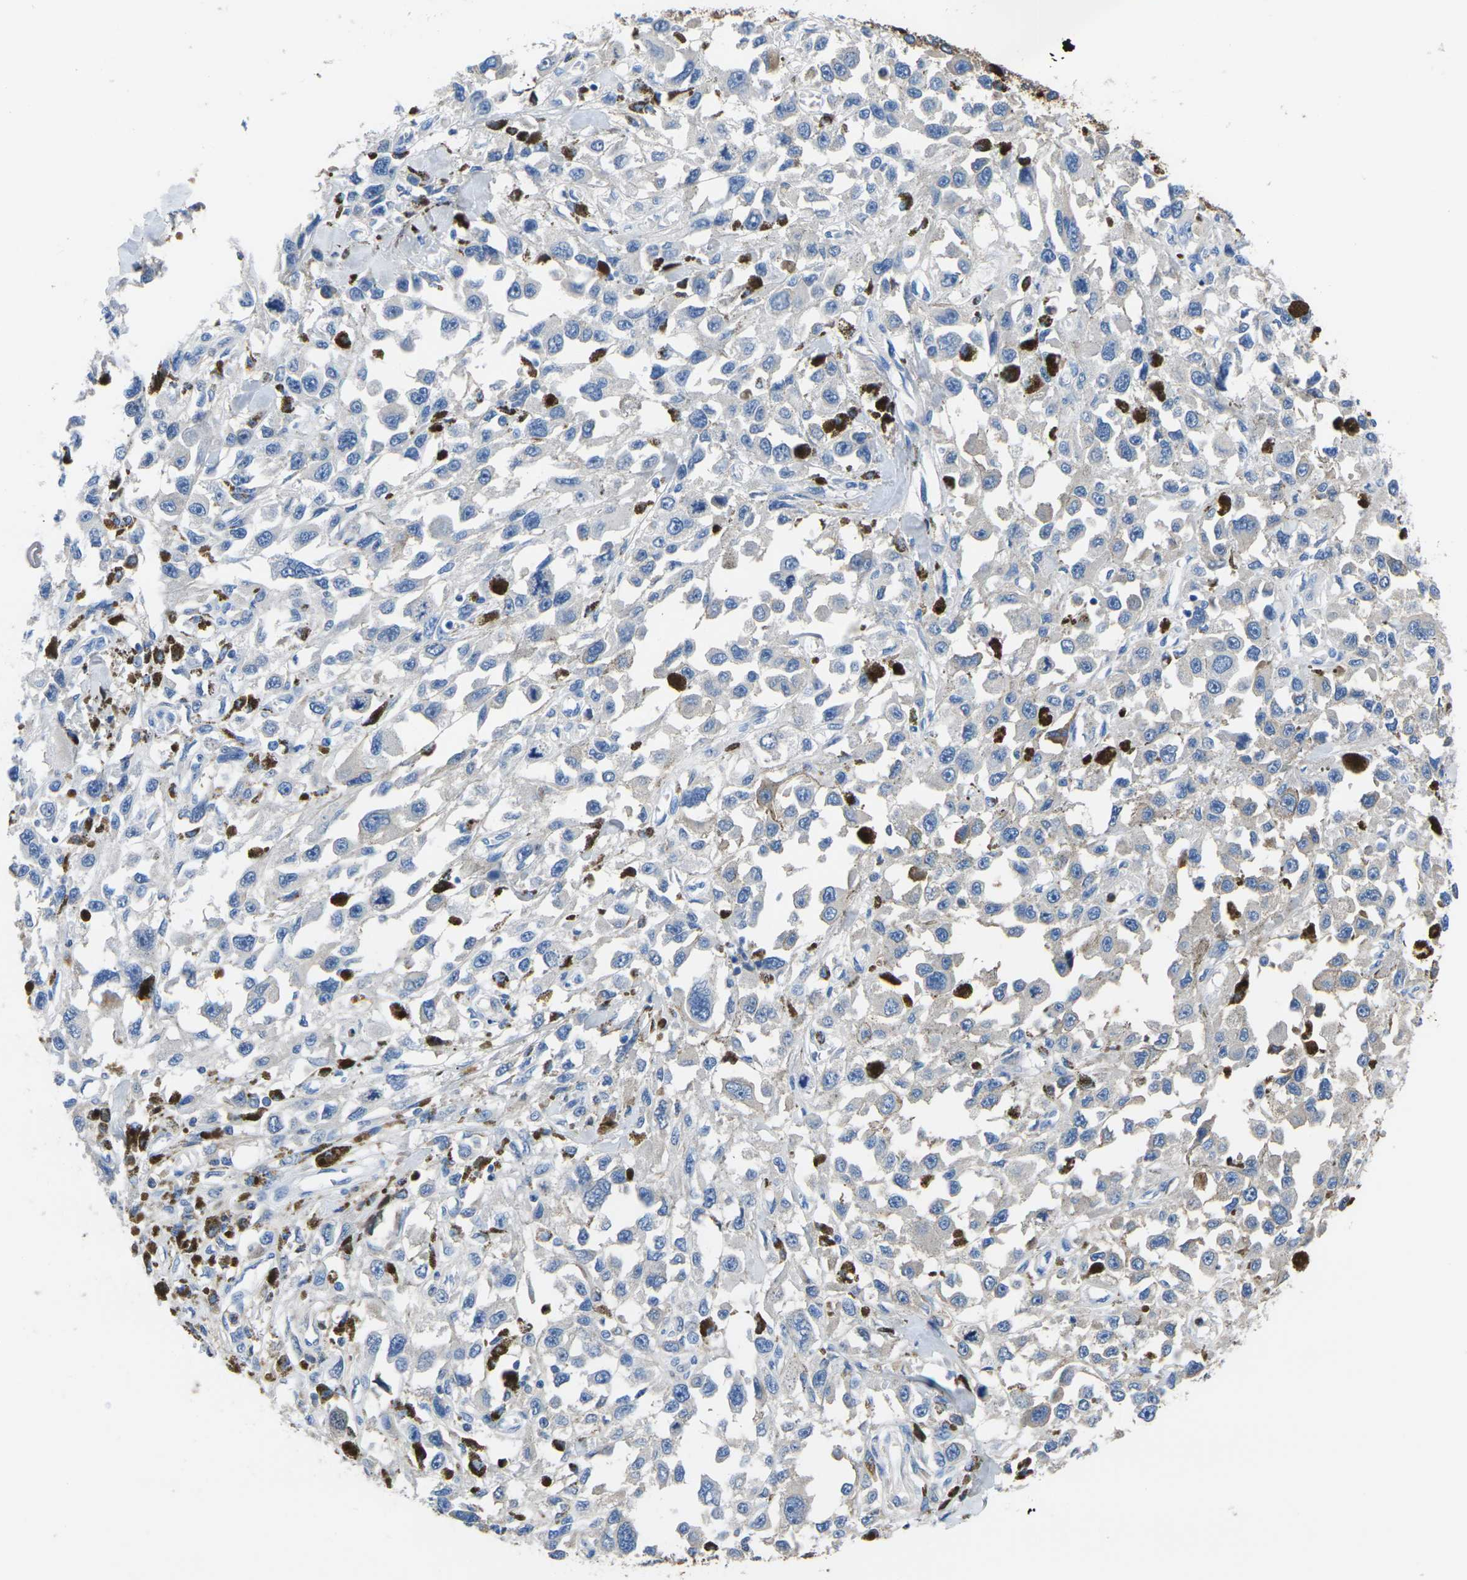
{"staining": {"intensity": "negative", "quantity": "none", "location": "none"}, "tissue": "melanoma", "cell_type": "Tumor cells", "image_type": "cancer", "snomed": [{"axis": "morphology", "description": "Malignant melanoma, Metastatic site"}, {"axis": "topography", "description": "Lymph node"}], "caption": "The histopathology image reveals no significant positivity in tumor cells of melanoma.", "gene": "GREM2", "patient": {"sex": "male", "age": 59}}